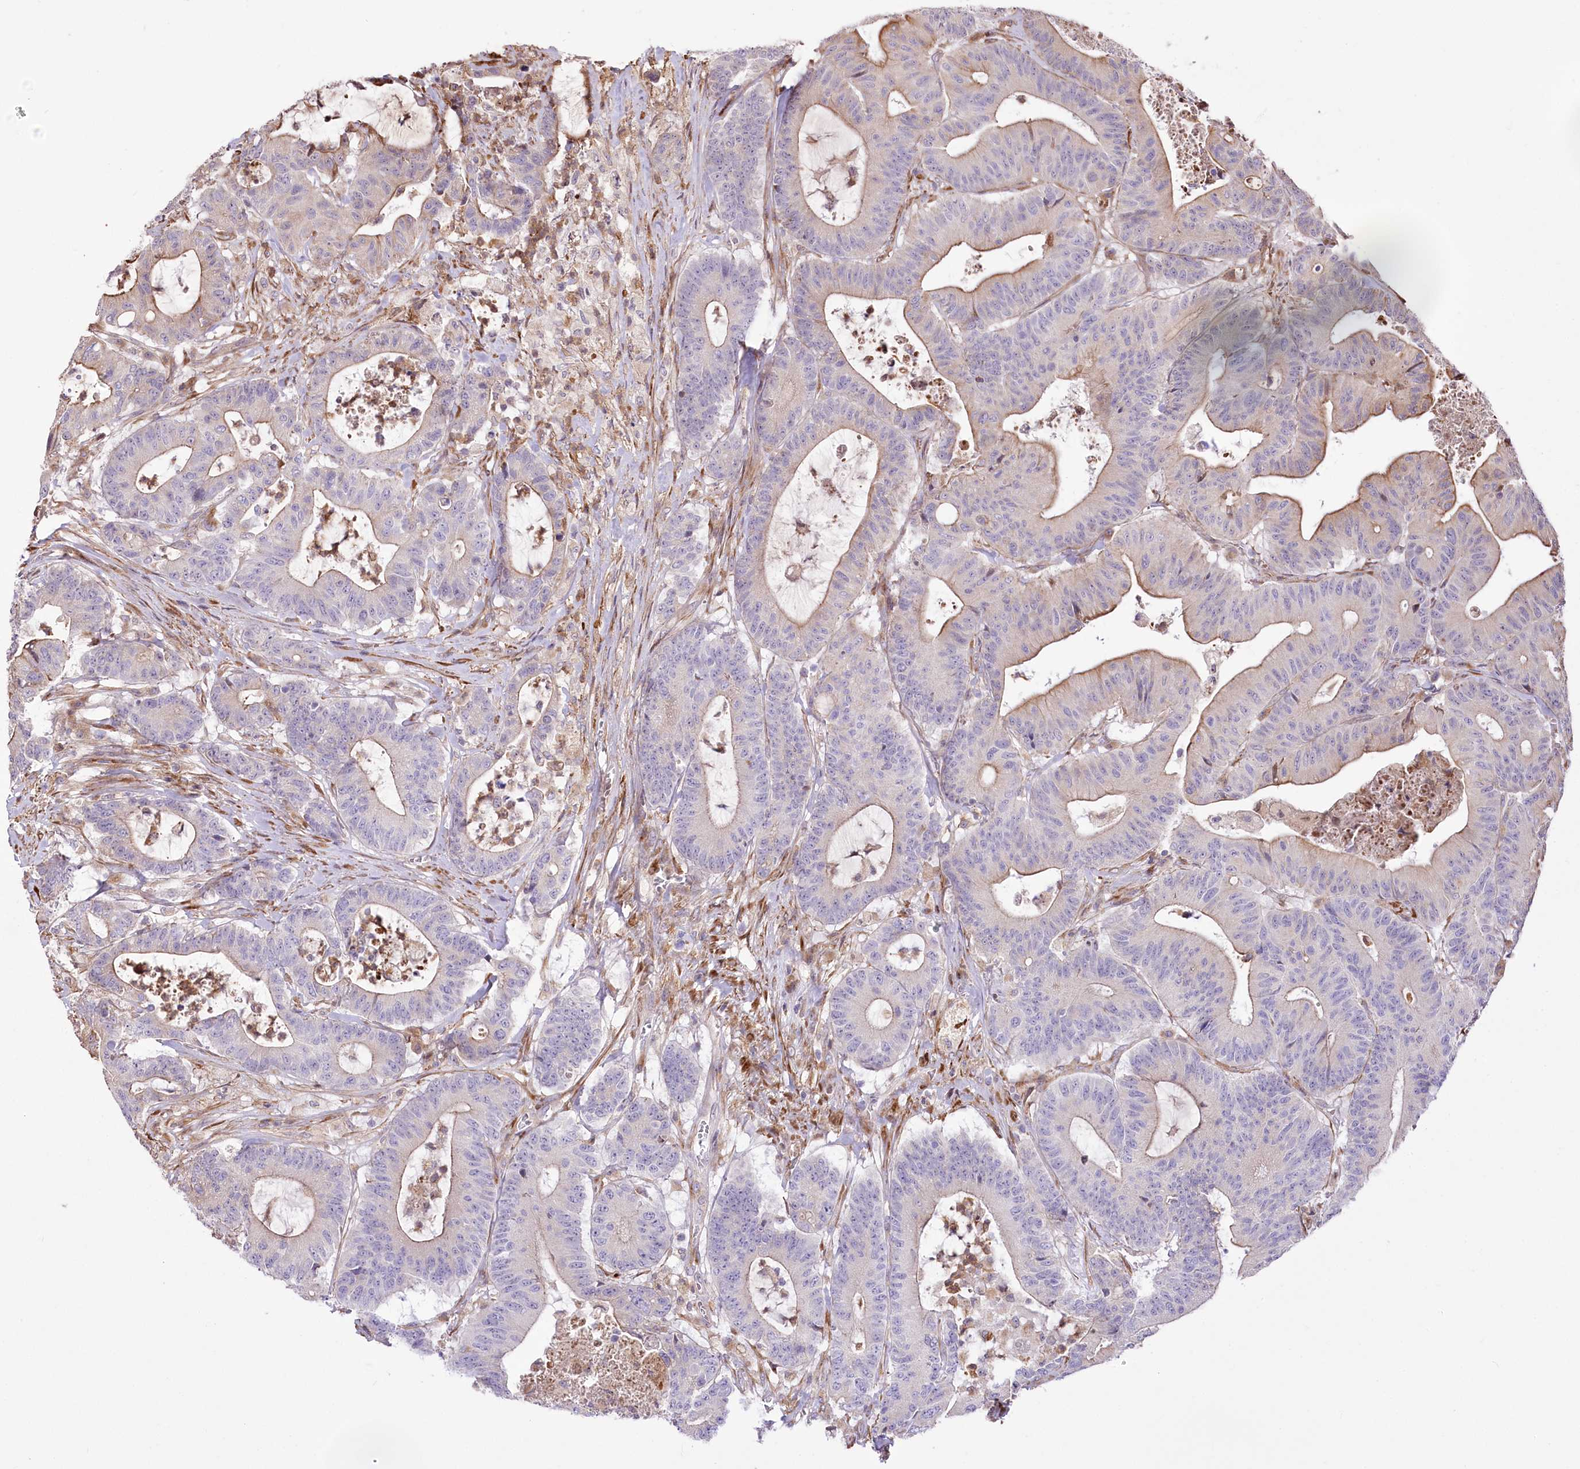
{"staining": {"intensity": "moderate", "quantity": "25%-75%", "location": "cytoplasmic/membranous"}, "tissue": "colorectal cancer", "cell_type": "Tumor cells", "image_type": "cancer", "snomed": [{"axis": "morphology", "description": "Adenocarcinoma, NOS"}, {"axis": "topography", "description": "Colon"}], "caption": "Brown immunohistochemical staining in colorectal cancer (adenocarcinoma) shows moderate cytoplasmic/membranous expression in approximately 25%-75% of tumor cells.", "gene": "RNF24", "patient": {"sex": "female", "age": 84}}